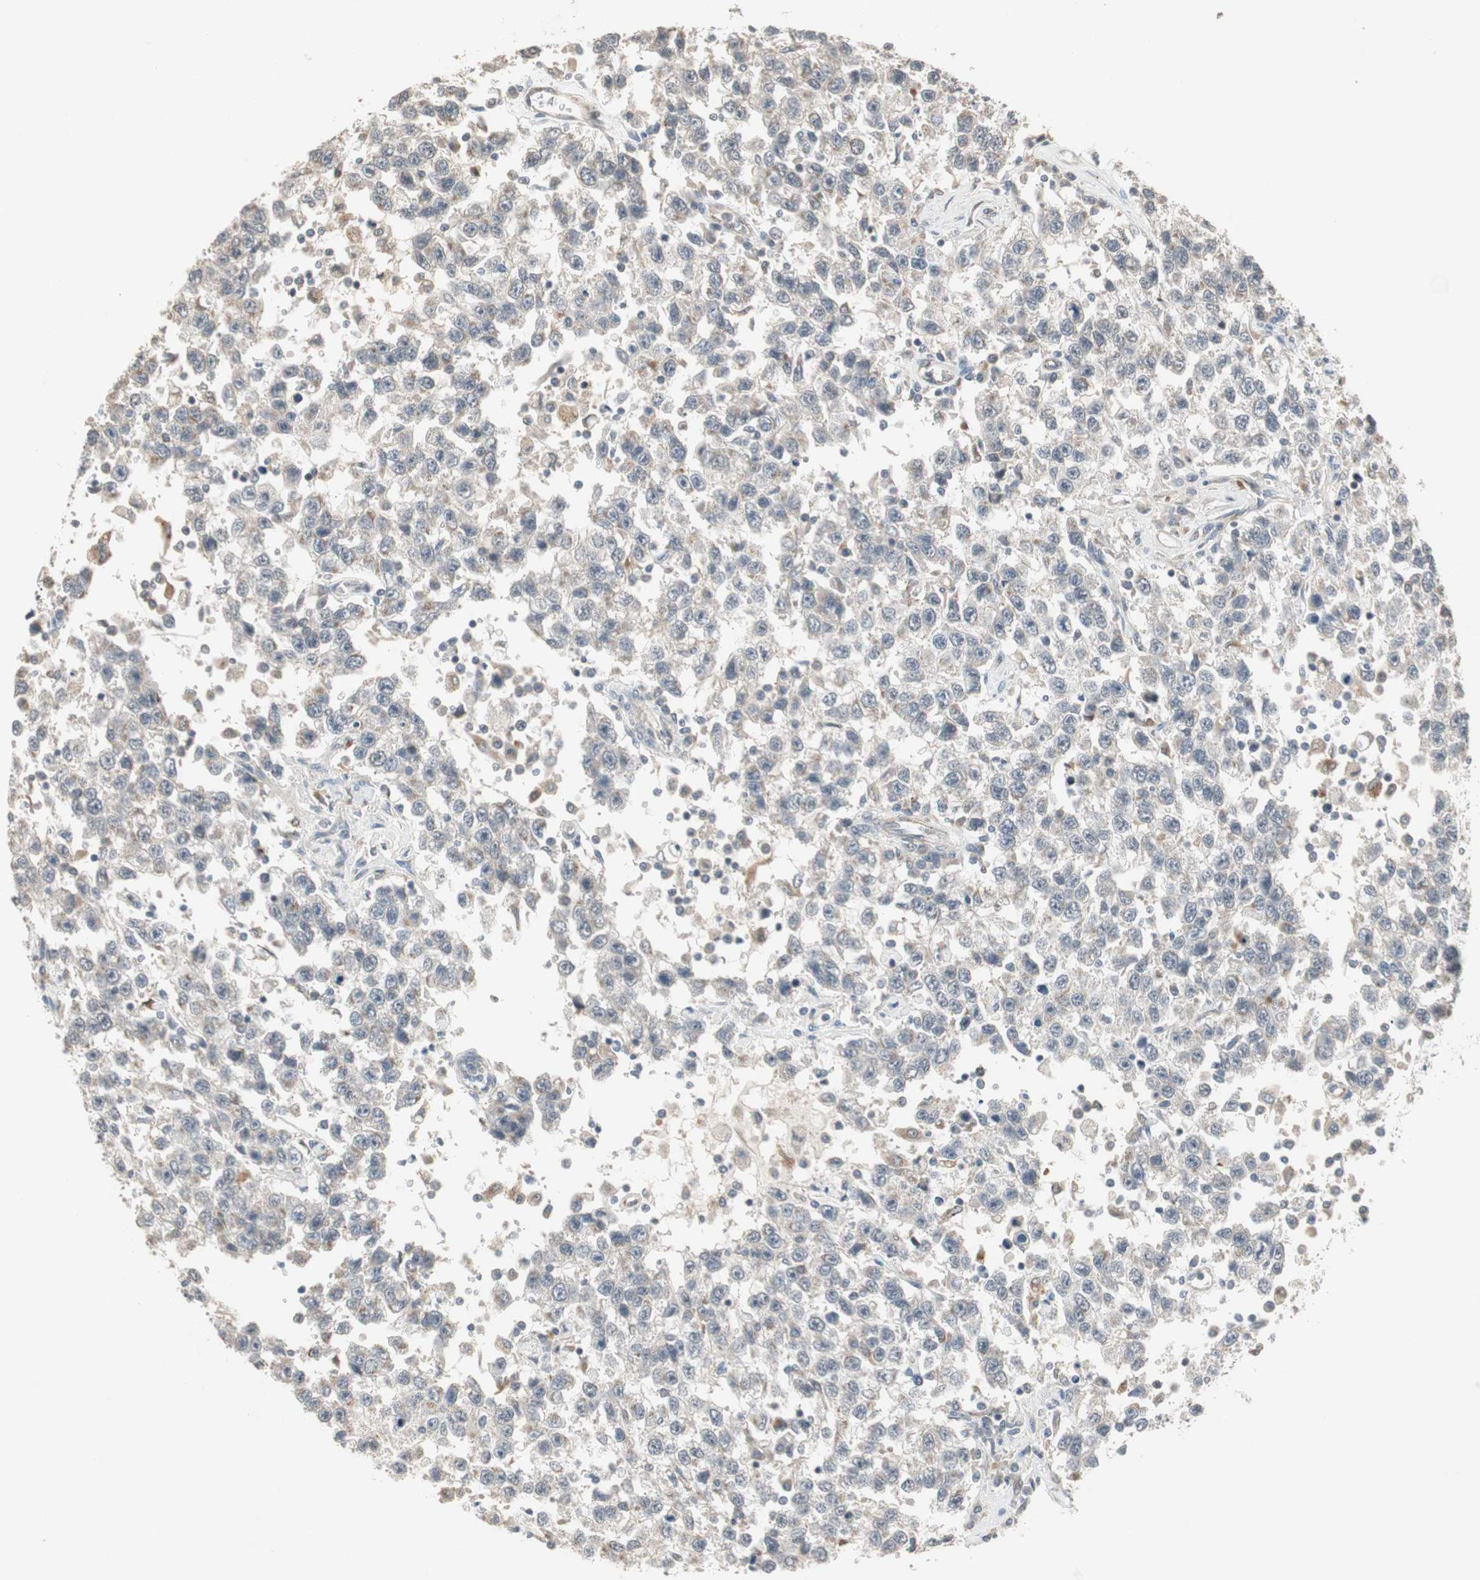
{"staining": {"intensity": "weak", "quantity": "<25%", "location": "cytoplasmic/membranous"}, "tissue": "testis cancer", "cell_type": "Tumor cells", "image_type": "cancer", "snomed": [{"axis": "morphology", "description": "Seminoma, NOS"}, {"axis": "topography", "description": "Testis"}], "caption": "Protein analysis of testis seminoma exhibits no significant positivity in tumor cells.", "gene": "SNX4", "patient": {"sex": "male", "age": 41}}